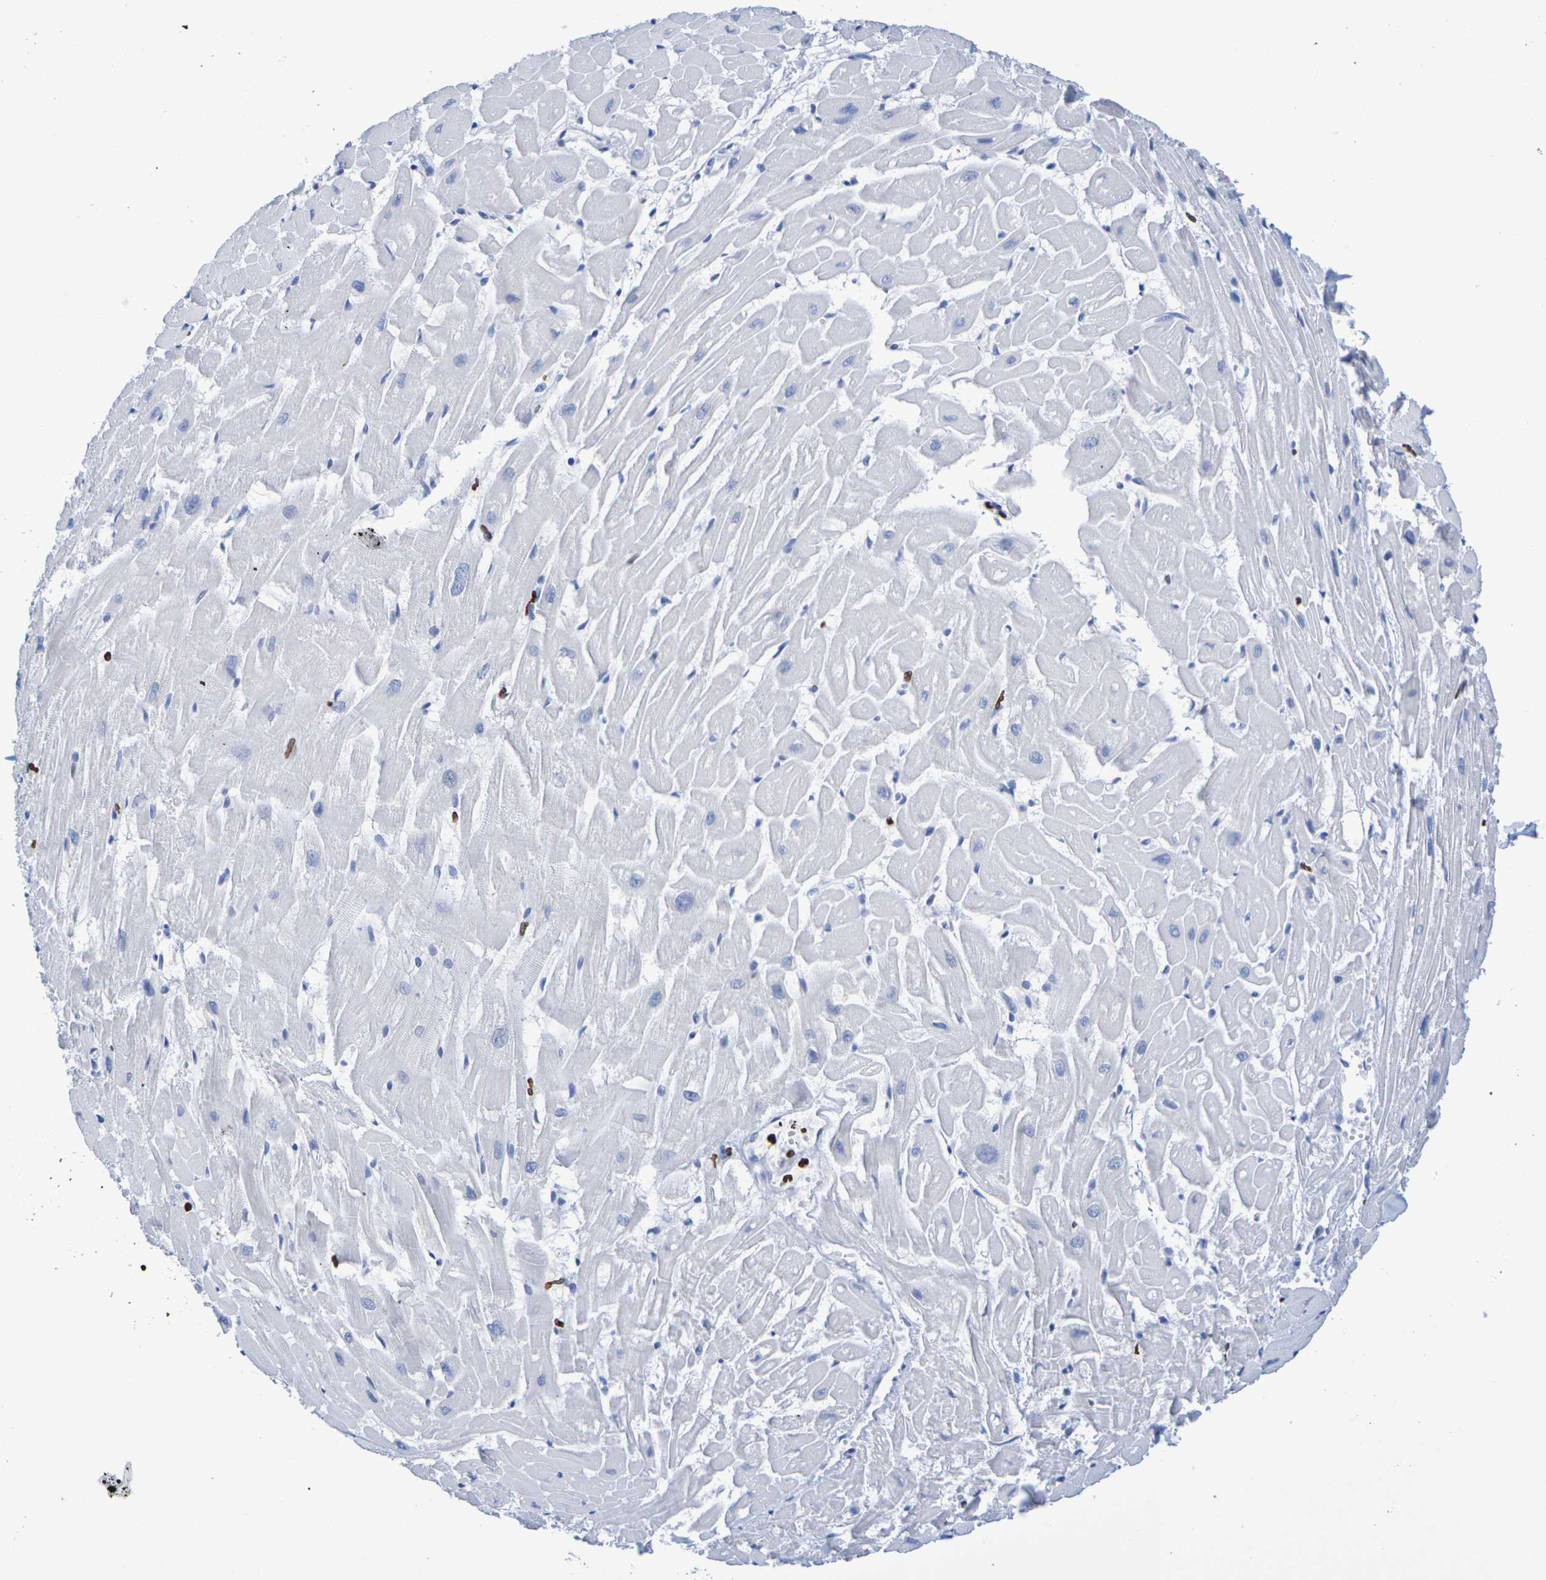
{"staining": {"intensity": "negative", "quantity": "none", "location": "none"}, "tissue": "heart muscle", "cell_type": "Cardiomyocytes", "image_type": "normal", "snomed": [{"axis": "morphology", "description": "Normal tissue, NOS"}, {"axis": "topography", "description": "Heart"}], "caption": "An image of heart muscle stained for a protein reveals no brown staining in cardiomyocytes. (DAB (3,3'-diaminobenzidine) immunohistochemistry visualized using brightfield microscopy, high magnification).", "gene": "H1", "patient": {"sex": "female", "age": 19}}